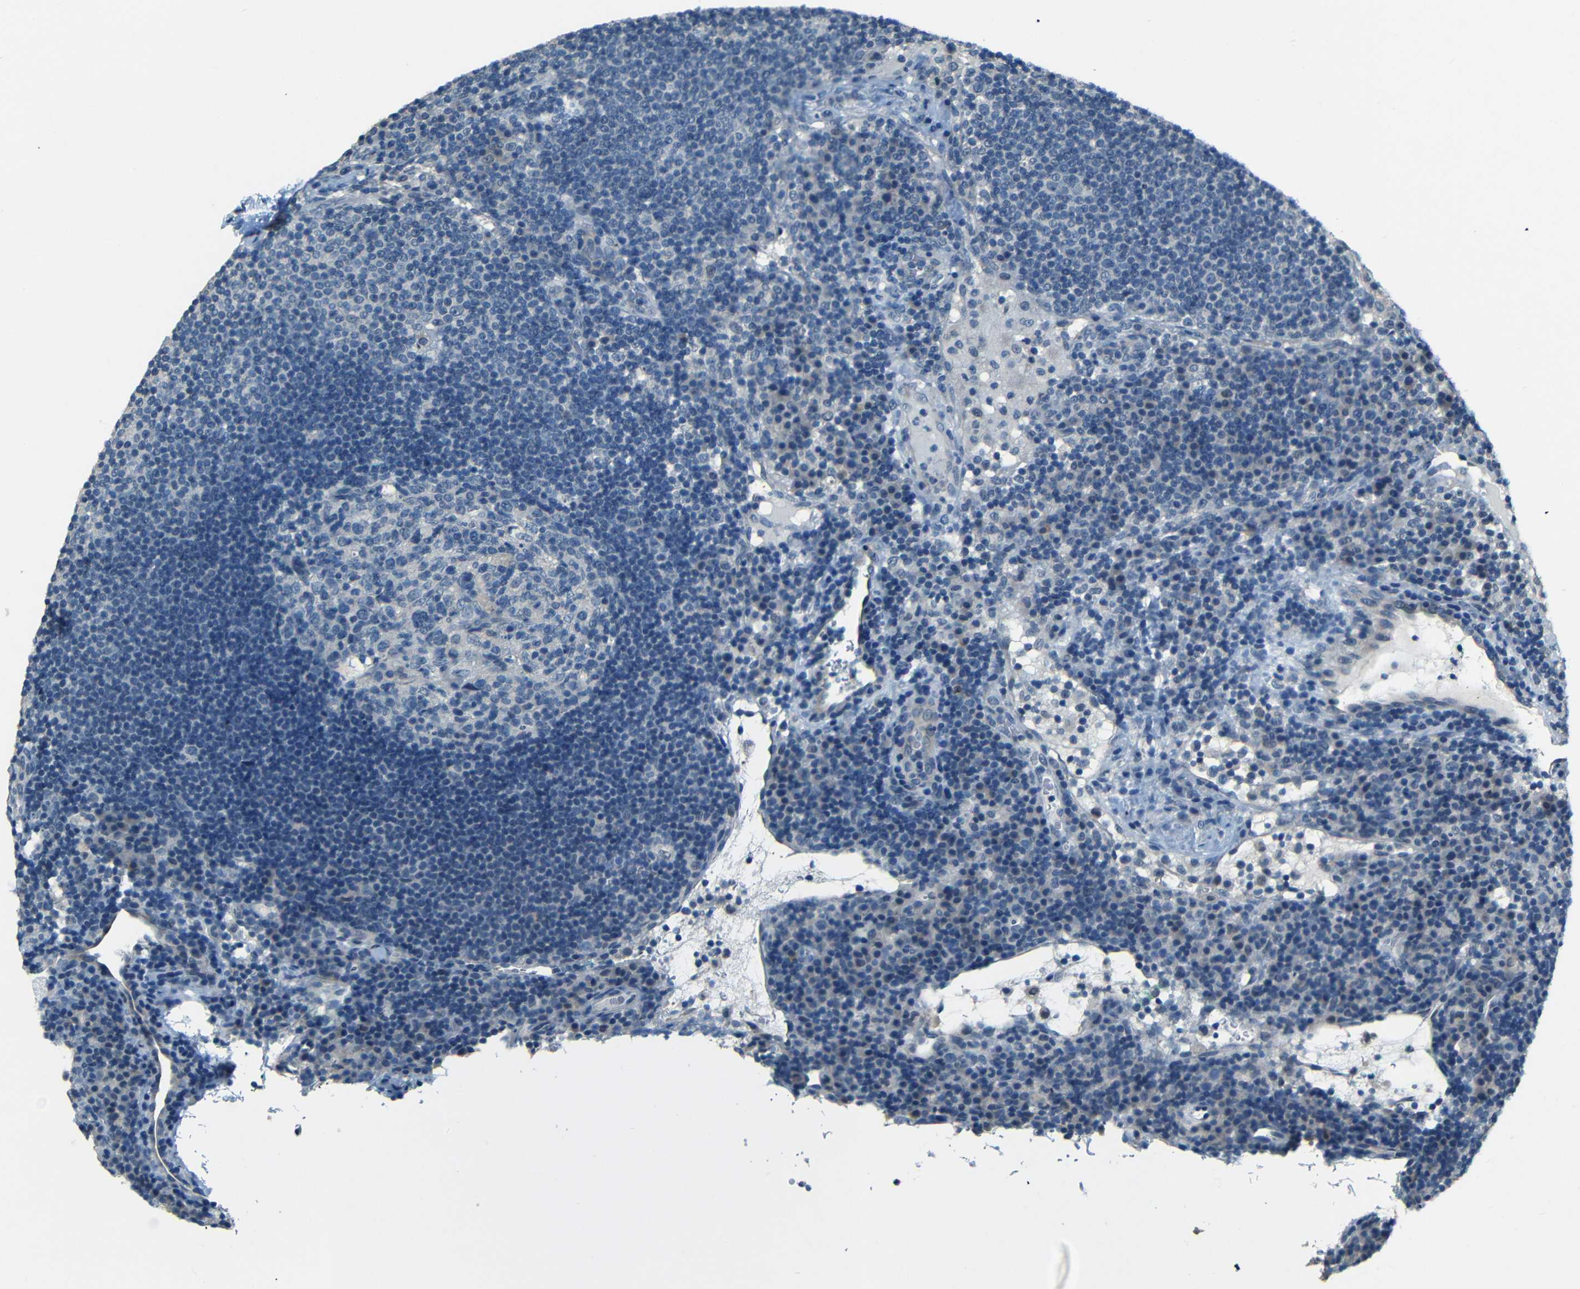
{"staining": {"intensity": "negative", "quantity": "none", "location": "none"}, "tissue": "lymph node", "cell_type": "Germinal center cells", "image_type": "normal", "snomed": [{"axis": "morphology", "description": "Normal tissue, NOS"}, {"axis": "topography", "description": "Lymph node"}], "caption": "Germinal center cells are negative for protein expression in normal human lymph node. The staining is performed using DAB brown chromogen with nuclei counter-stained in using hematoxylin.", "gene": "ZMAT1", "patient": {"sex": "female", "age": 53}}